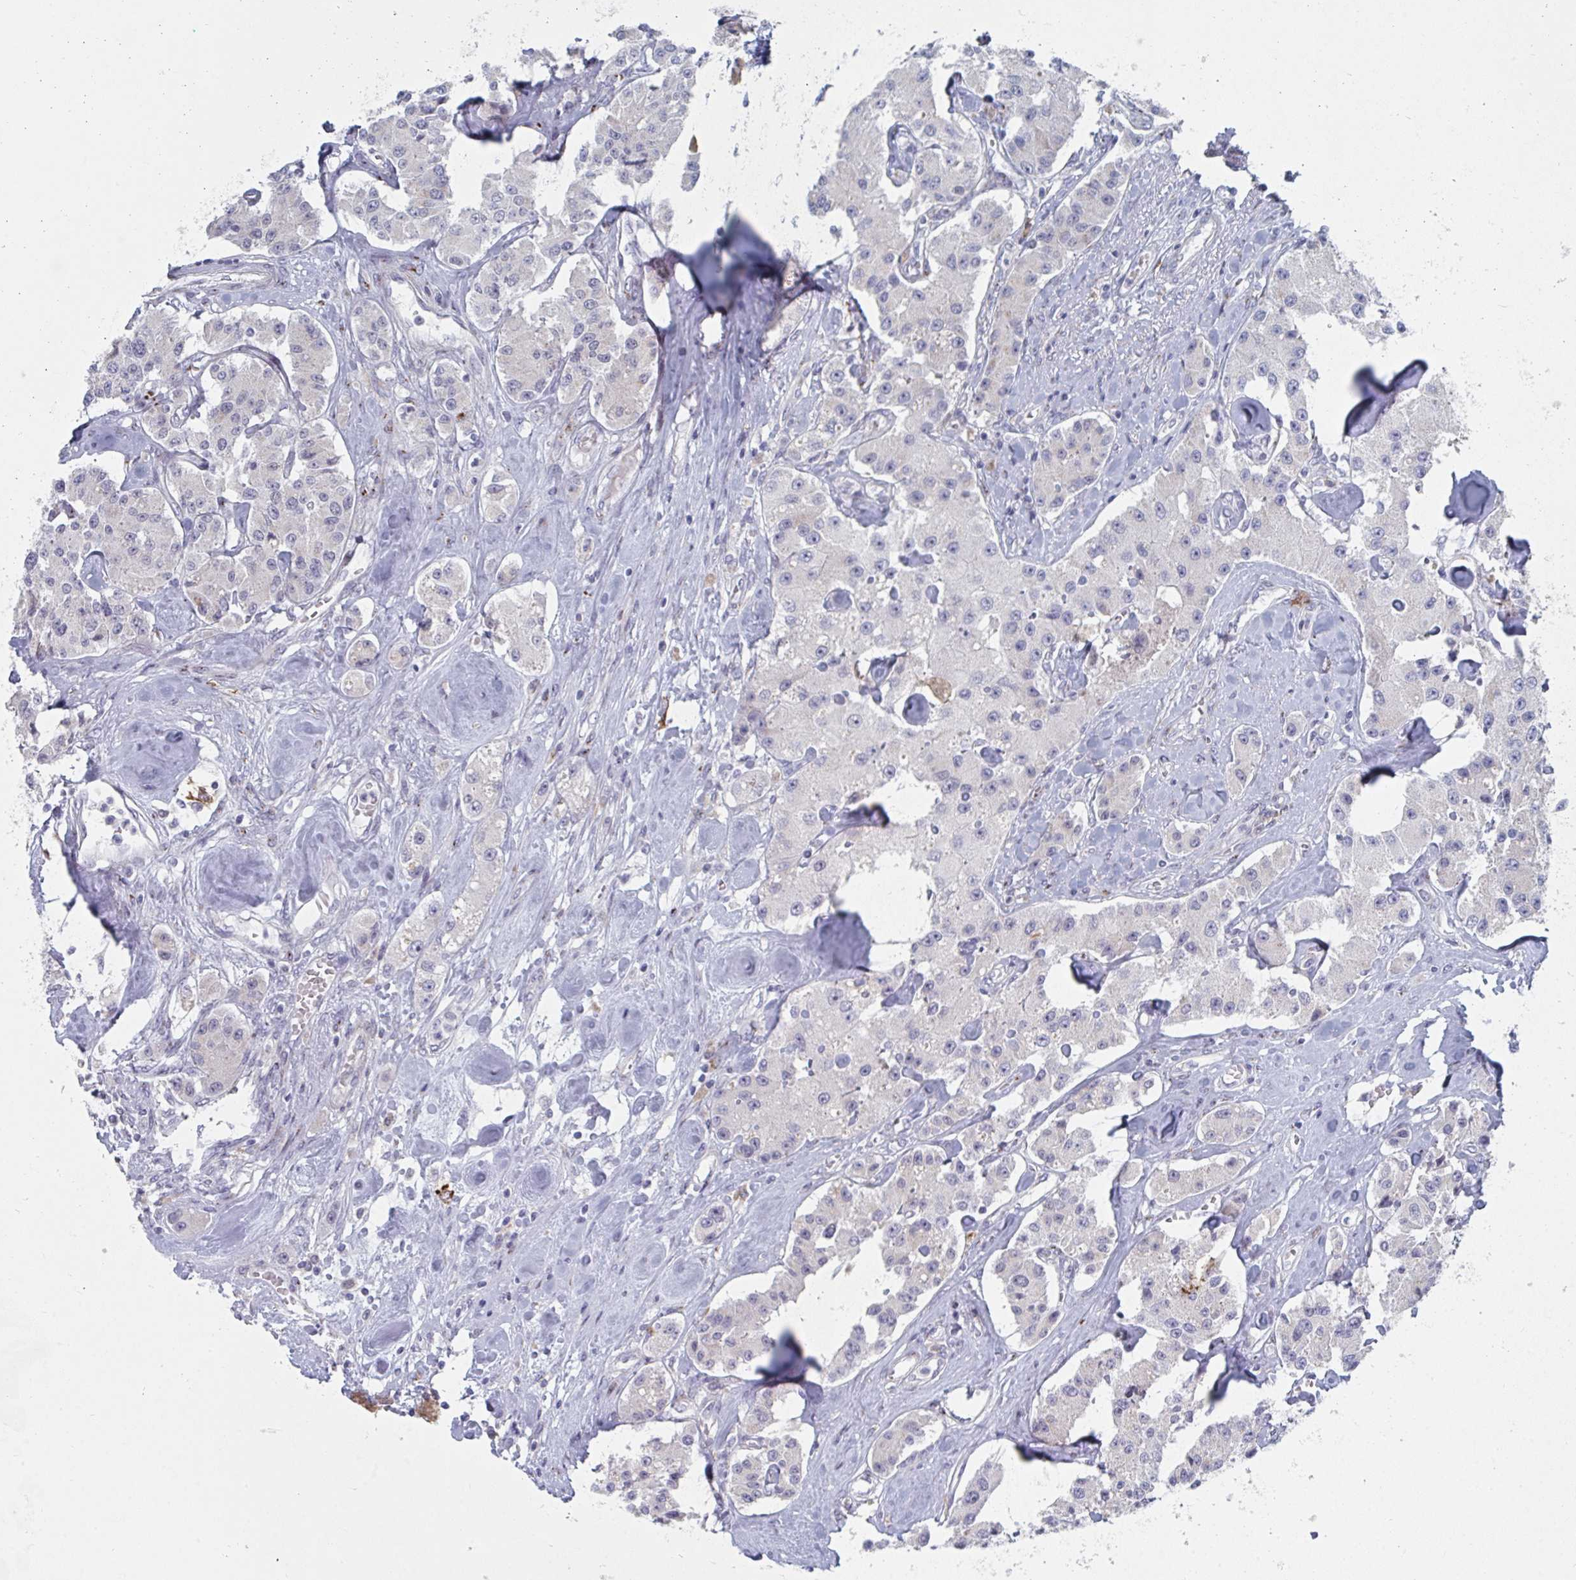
{"staining": {"intensity": "negative", "quantity": "none", "location": "none"}, "tissue": "carcinoid", "cell_type": "Tumor cells", "image_type": "cancer", "snomed": [{"axis": "morphology", "description": "Carcinoid, malignant, NOS"}, {"axis": "topography", "description": "Pancreas"}], "caption": "IHC of carcinoid (malignant) exhibits no expression in tumor cells.", "gene": "PSMG1", "patient": {"sex": "male", "age": 41}}